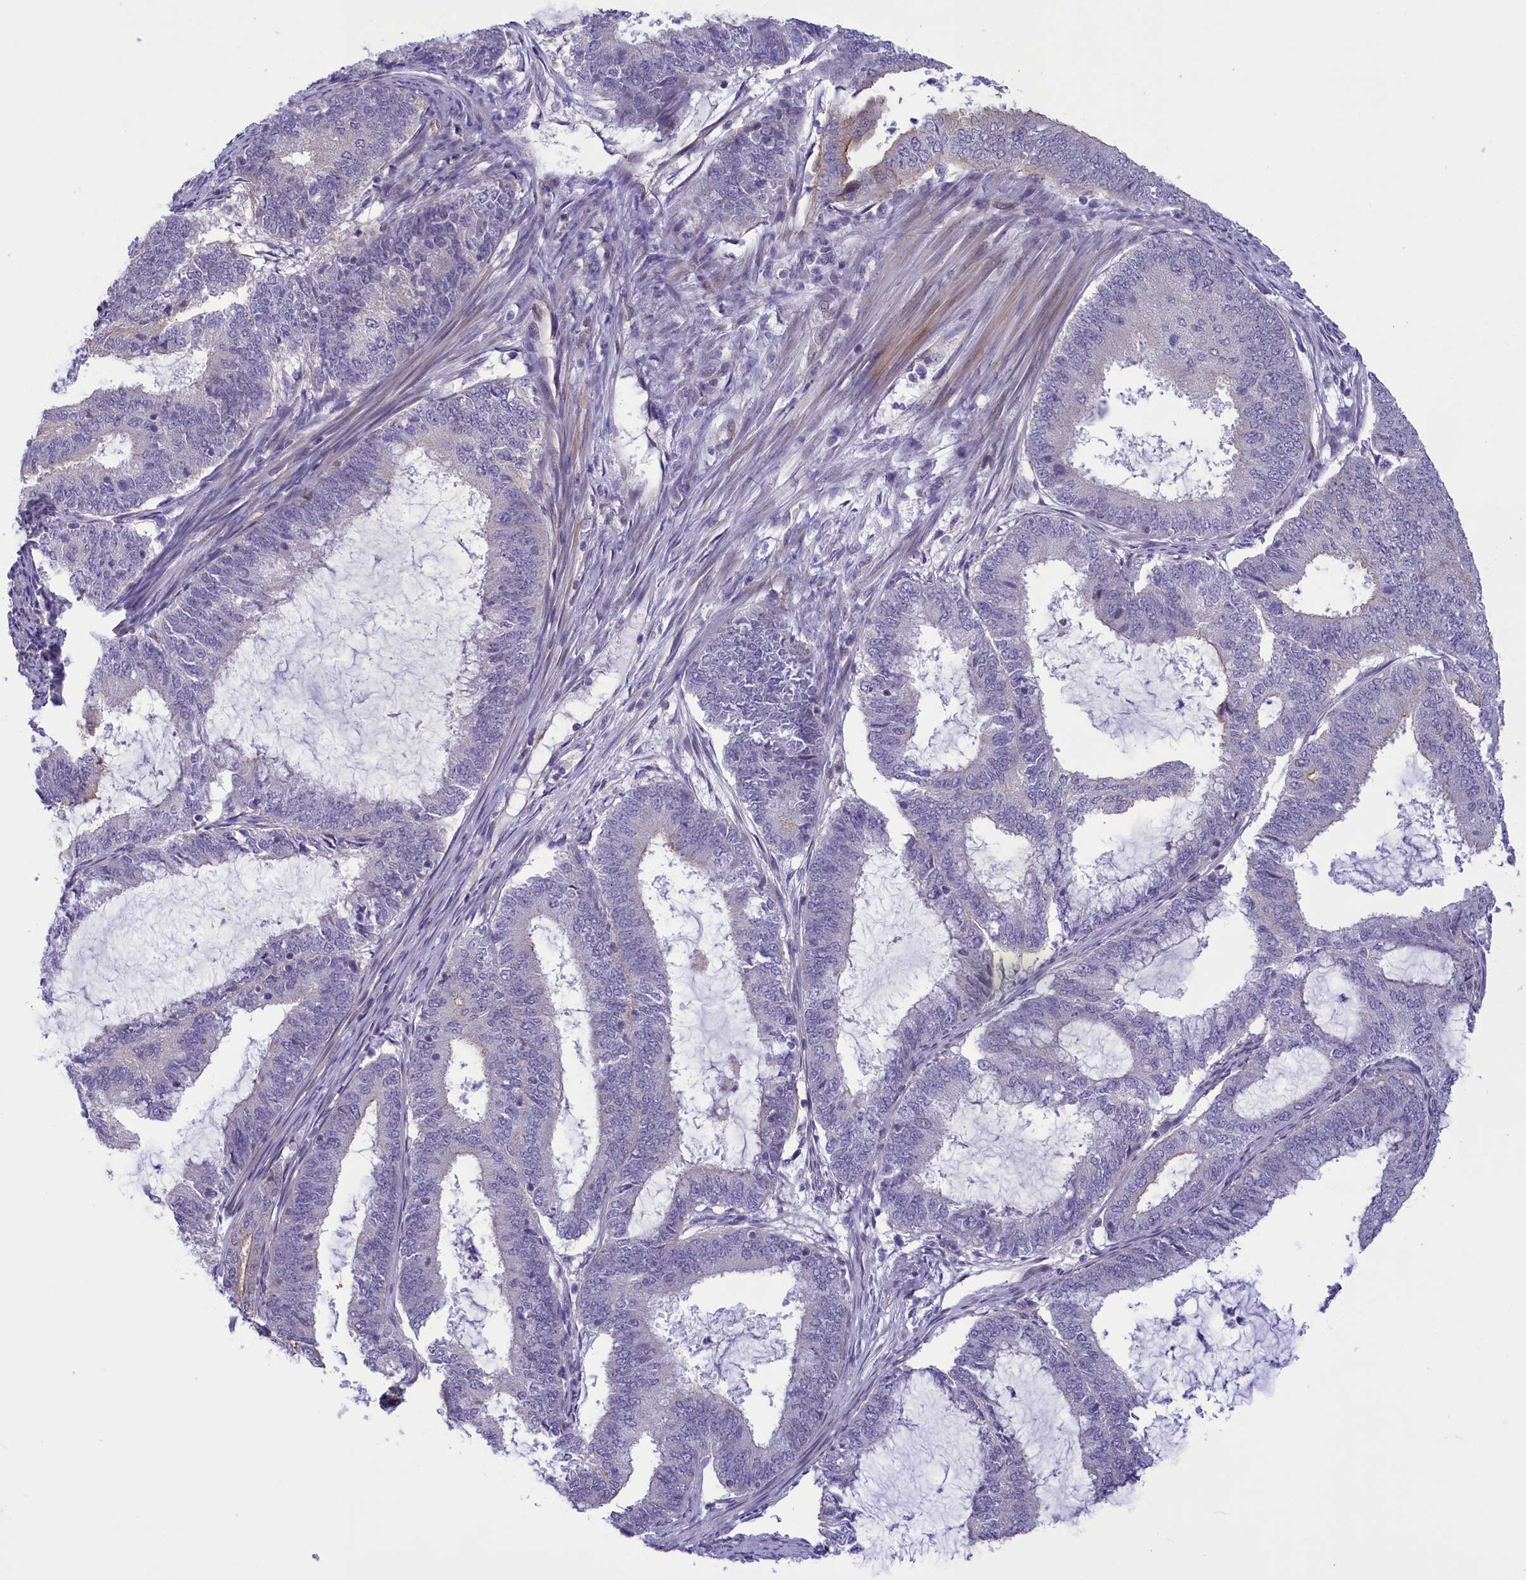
{"staining": {"intensity": "negative", "quantity": "none", "location": "none"}, "tissue": "endometrial cancer", "cell_type": "Tumor cells", "image_type": "cancer", "snomed": [{"axis": "morphology", "description": "Adenocarcinoma, NOS"}, {"axis": "topography", "description": "Endometrium"}], "caption": "A high-resolution image shows immunohistochemistry (IHC) staining of endometrial adenocarcinoma, which displays no significant positivity in tumor cells.", "gene": "CORO2A", "patient": {"sex": "female", "age": 51}}